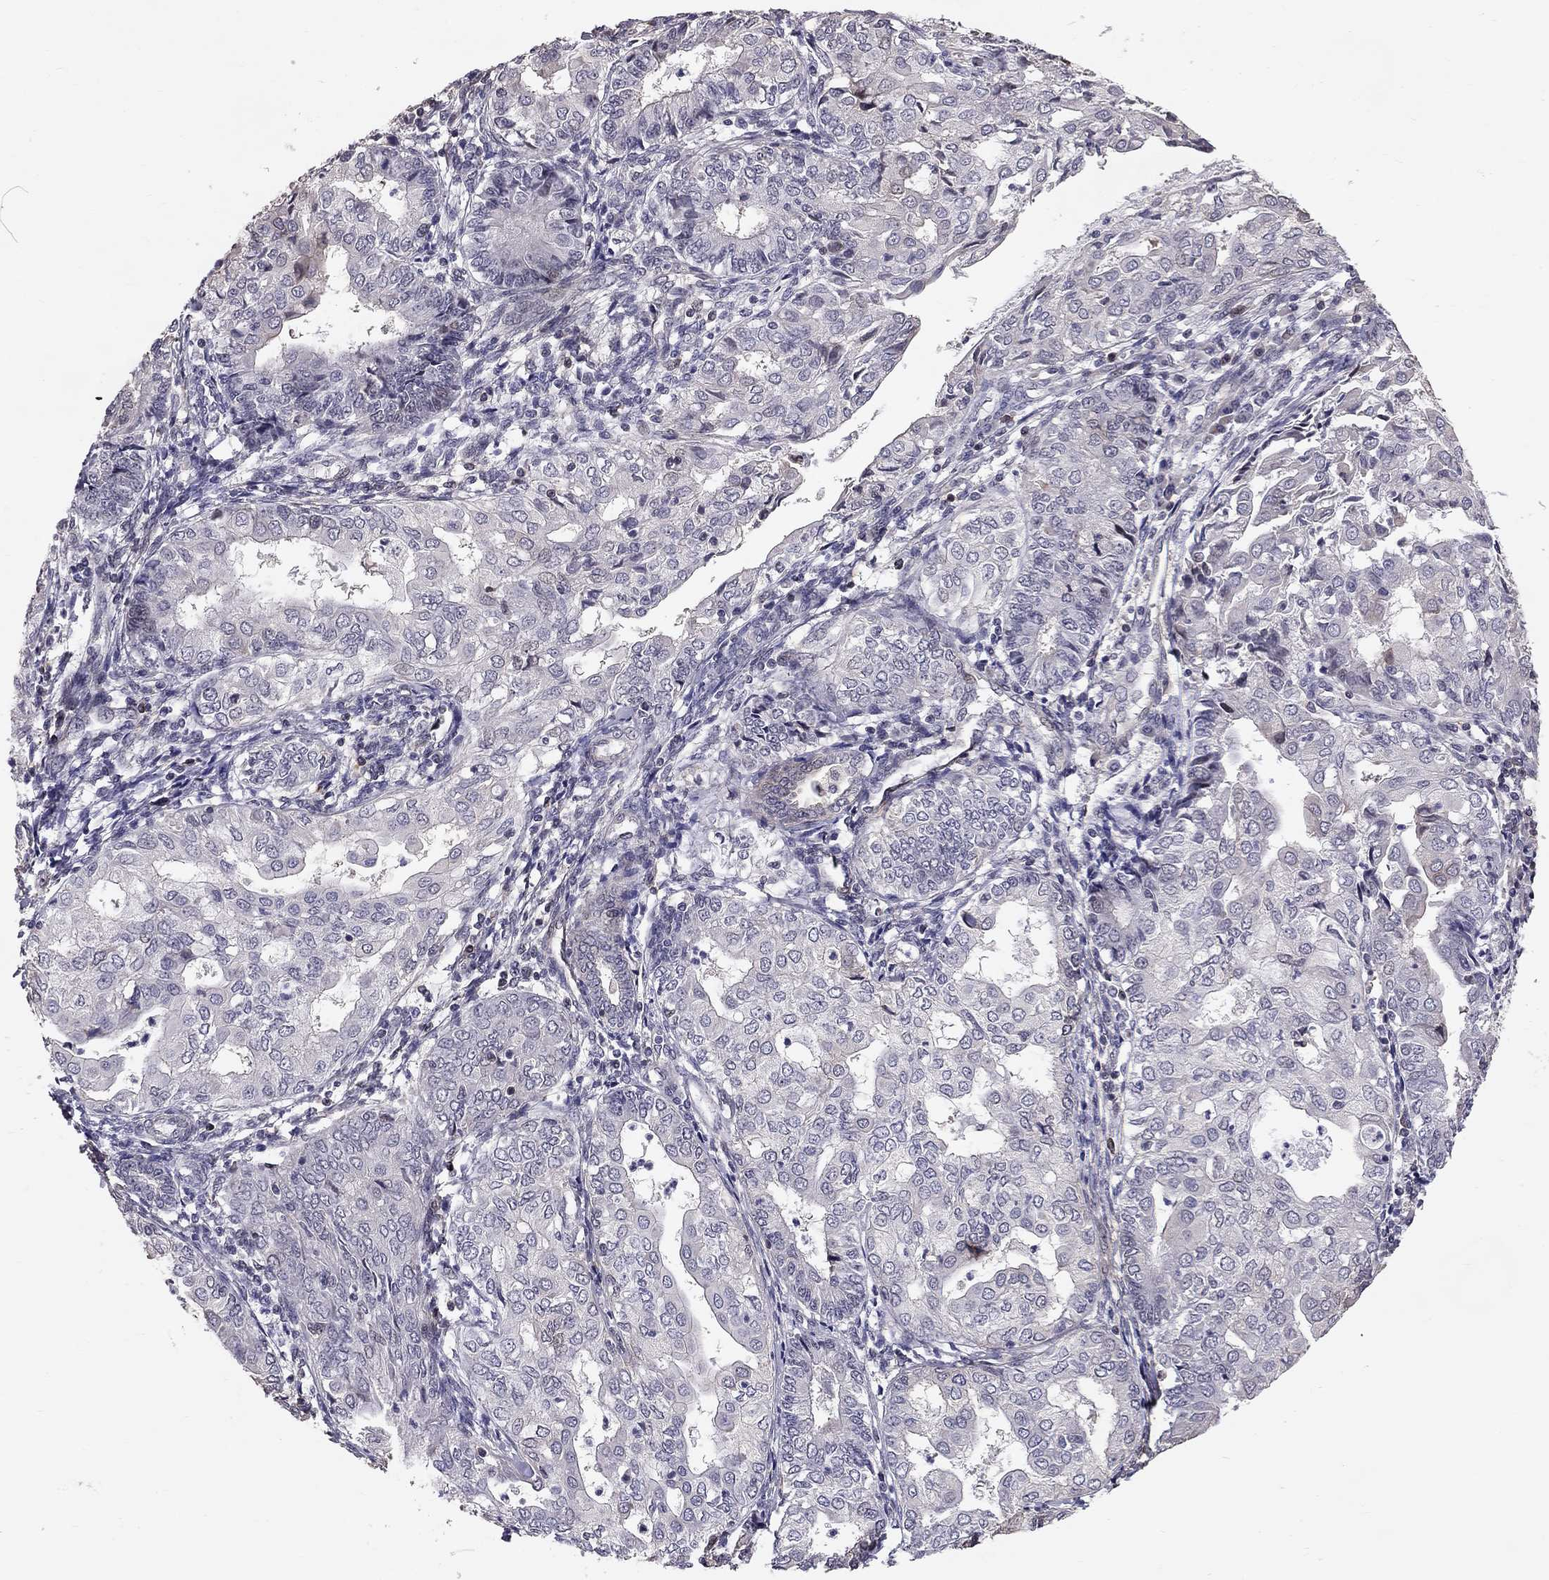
{"staining": {"intensity": "negative", "quantity": "none", "location": "none"}, "tissue": "endometrial cancer", "cell_type": "Tumor cells", "image_type": "cancer", "snomed": [{"axis": "morphology", "description": "Adenocarcinoma, NOS"}, {"axis": "topography", "description": "Endometrium"}], "caption": "Immunohistochemistry (IHC) micrograph of neoplastic tissue: adenocarcinoma (endometrial) stained with DAB (3,3'-diaminobenzidine) reveals no significant protein staining in tumor cells.", "gene": "GJB4", "patient": {"sex": "female", "age": 68}}